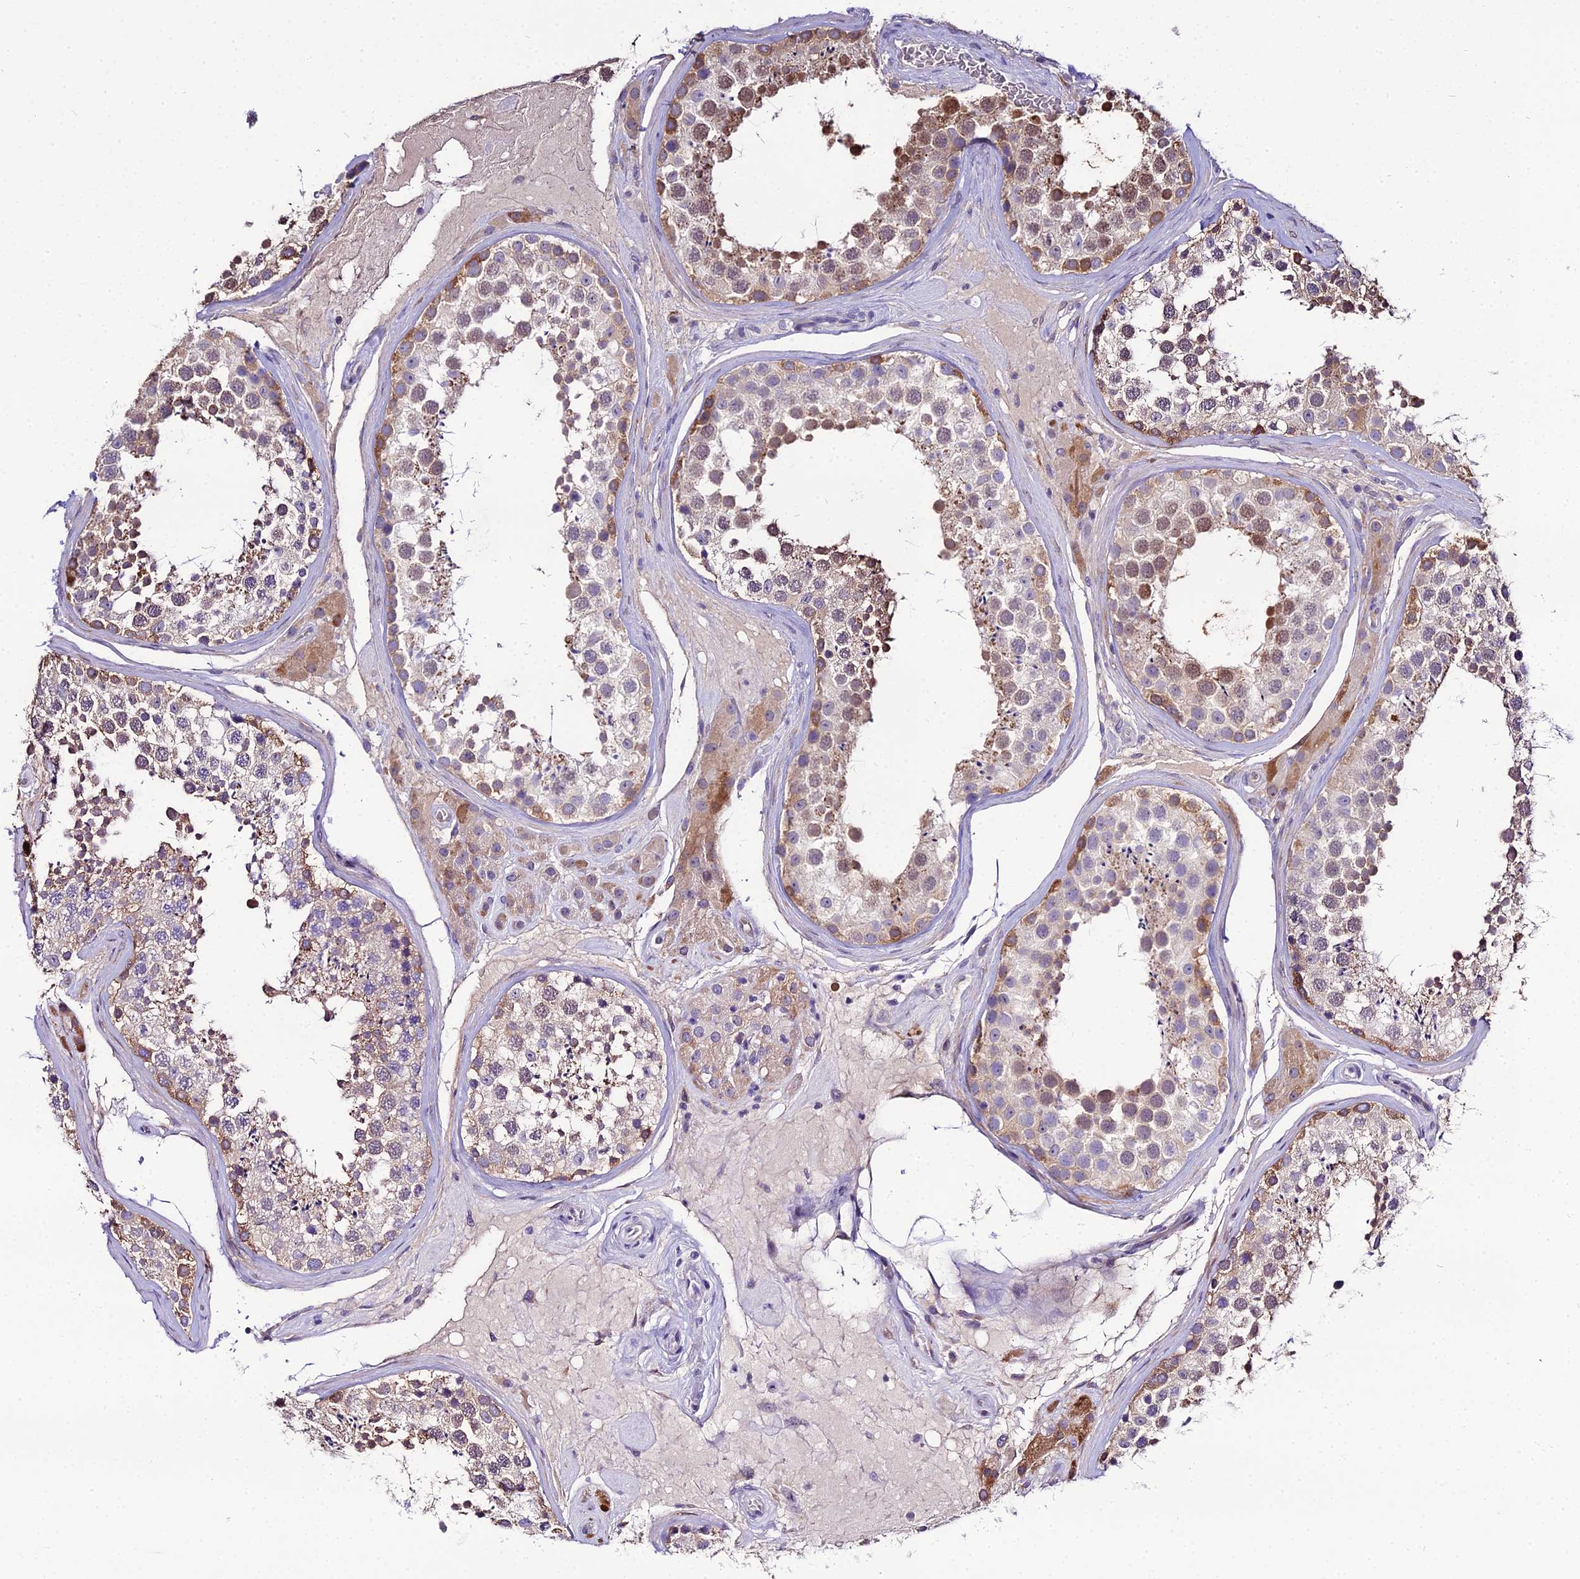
{"staining": {"intensity": "moderate", "quantity": "25%-75%", "location": "cytoplasmic/membranous,nuclear"}, "tissue": "testis", "cell_type": "Cells in seminiferous ducts", "image_type": "normal", "snomed": [{"axis": "morphology", "description": "Normal tissue, NOS"}, {"axis": "topography", "description": "Testis"}], "caption": "The photomicrograph reveals a brown stain indicating the presence of a protein in the cytoplasmic/membranous,nuclear of cells in seminiferous ducts in testis. The protein of interest is shown in brown color, while the nuclei are stained blue.", "gene": "MB21D2", "patient": {"sex": "male", "age": 46}}